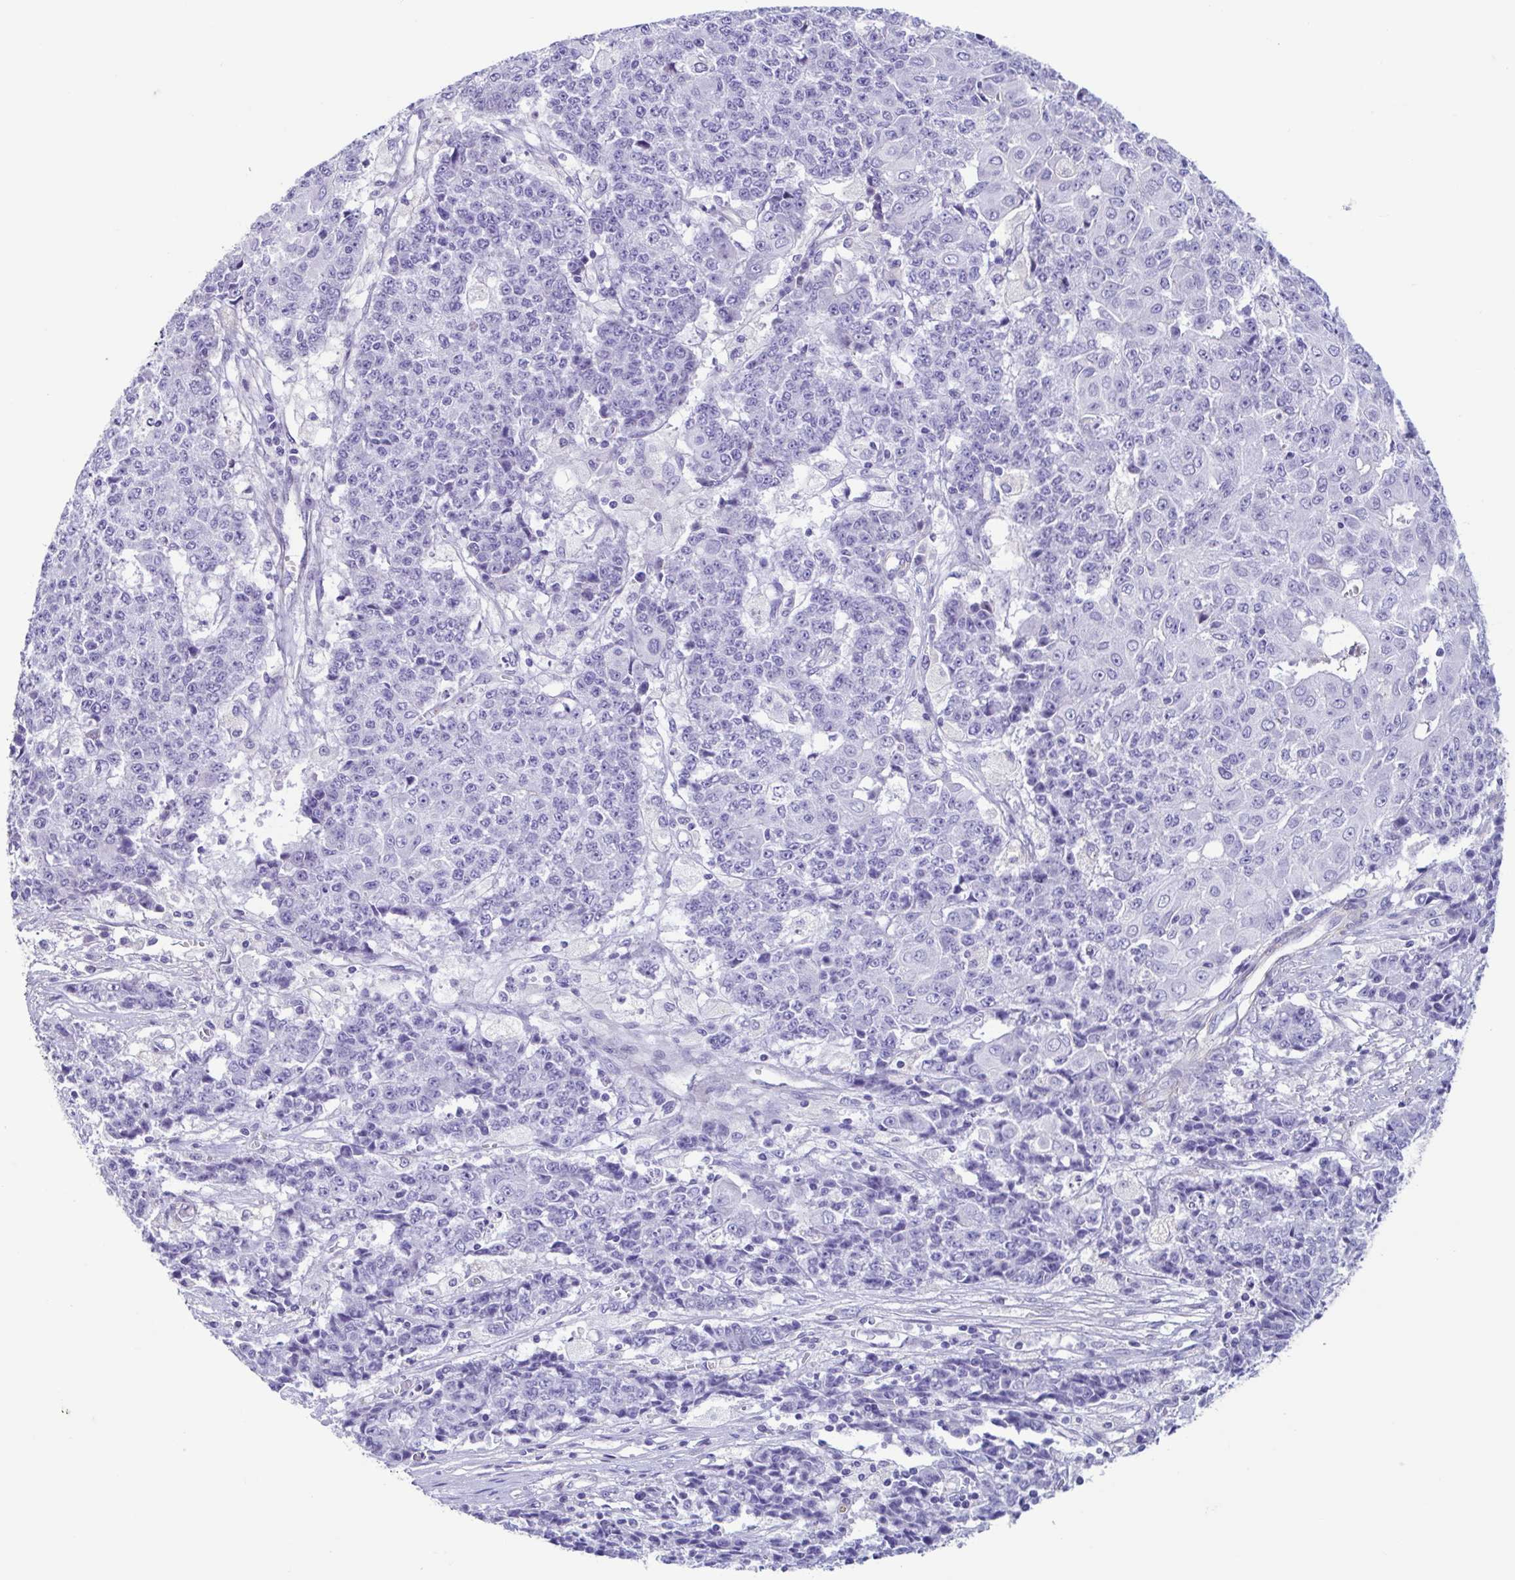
{"staining": {"intensity": "negative", "quantity": "none", "location": "none"}, "tissue": "ovarian cancer", "cell_type": "Tumor cells", "image_type": "cancer", "snomed": [{"axis": "morphology", "description": "Carcinoma, endometroid"}, {"axis": "topography", "description": "Ovary"}], "caption": "Immunohistochemistry (IHC) image of human ovarian endometroid carcinoma stained for a protein (brown), which reveals no staining in tumor cells. (DAB immunohistochemistry visualized using brightfield microscopy, high magnification).", "gene": "CYP11B1", "patient": {"sex": "female", "age": 42}}